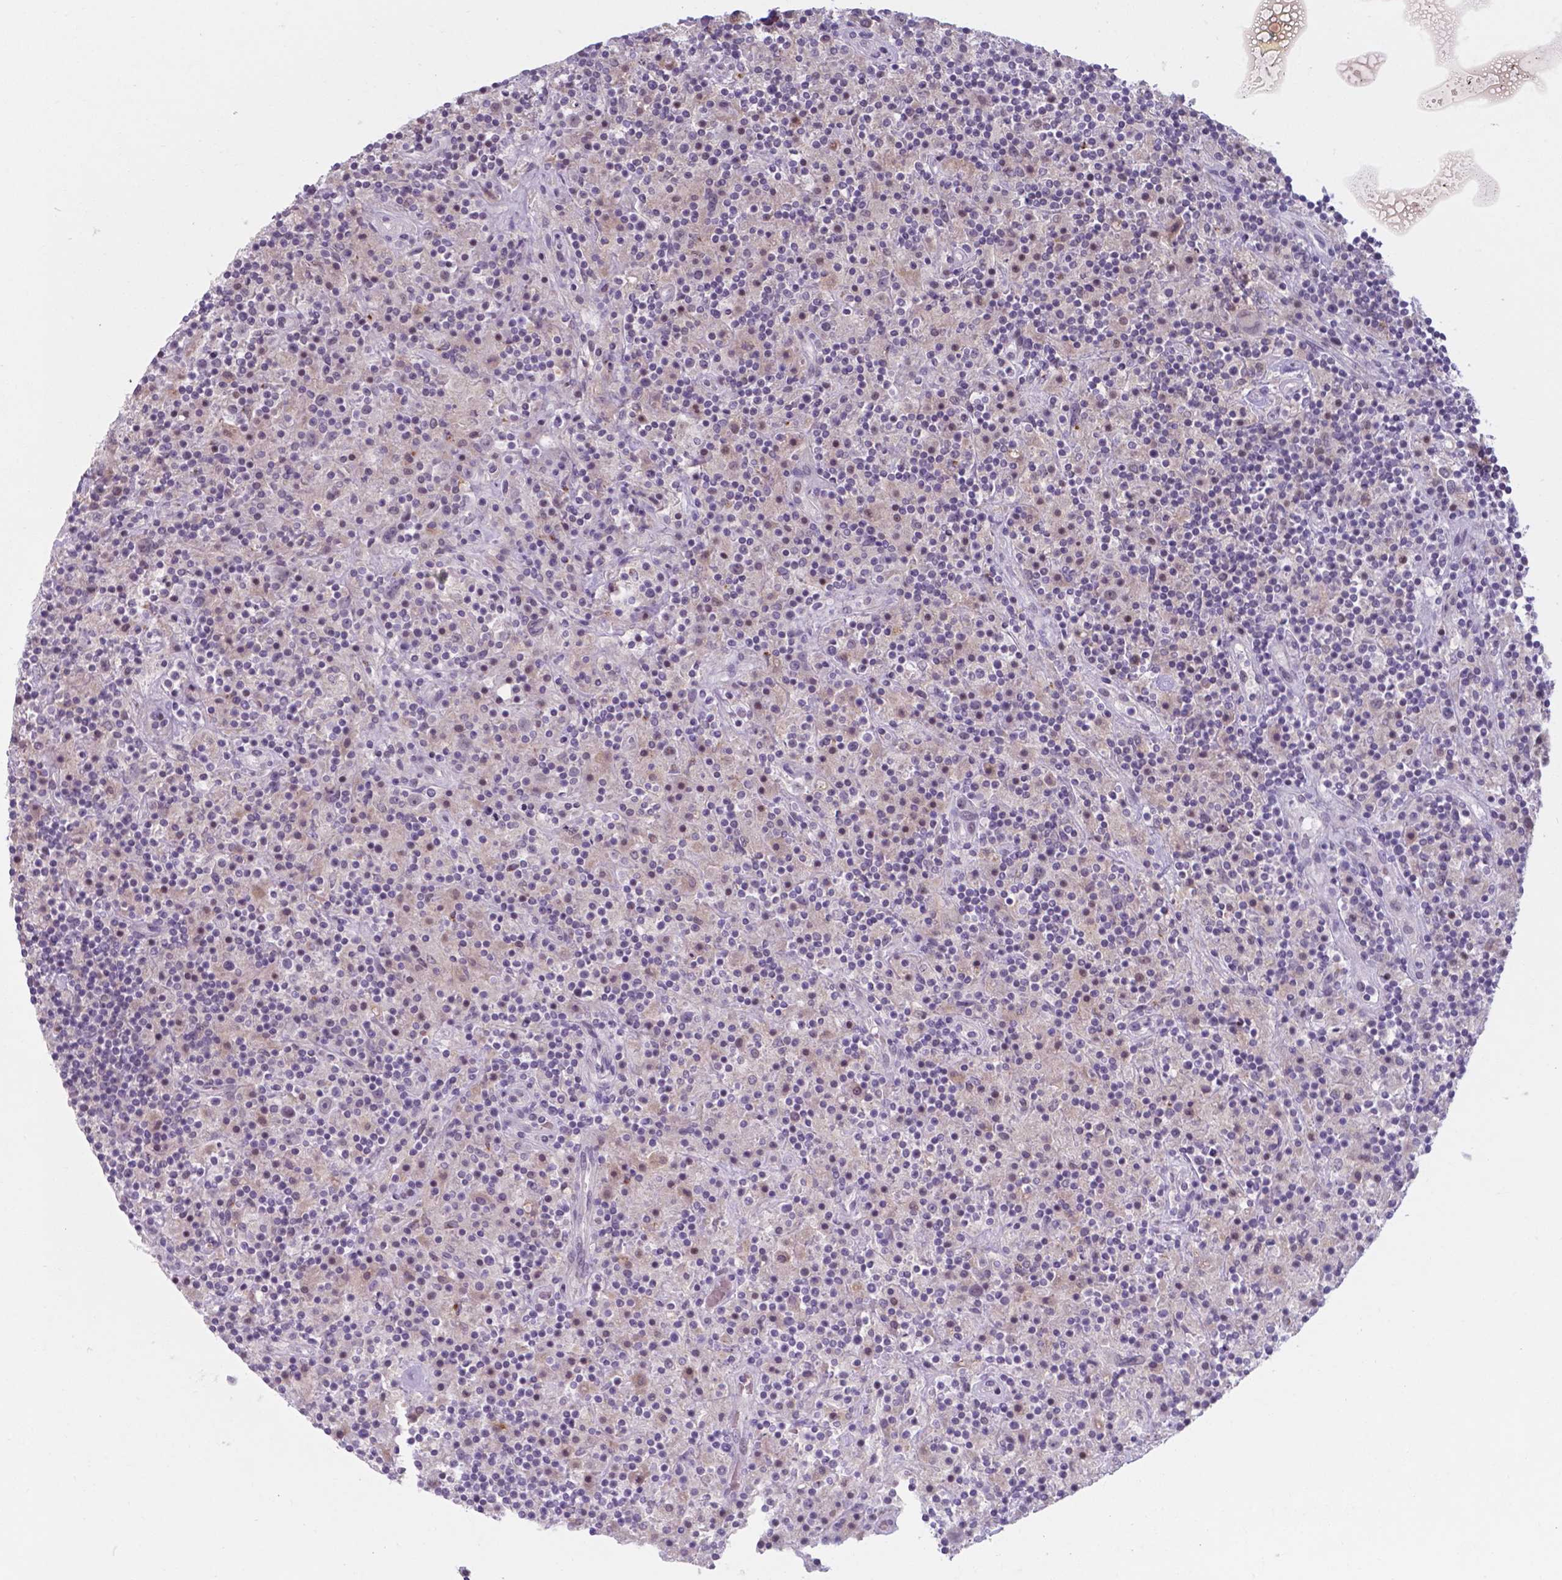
{"staining": {"intensity": "negative", "quantity": "none", "location": "none"}, "tissue": "lymphoma", "cell_type": "Tumor cells", "image_type": "cancer", "snomed": [{"axis": "morphology", "description": "Hodgkin's disease, NOS"}, {"axis": "topography", "description": "Lymph node"}], "caption": "The image demonstrates no staining of tumor cells in Hodgkin's disease. (Stains: DAB immunohistochemistry with hematoxylin counter stain, Microscopy: brightfield microscopy at high magnification).", "gene": "AP5B1", "patient": {"sex": "male", "age": 70}}